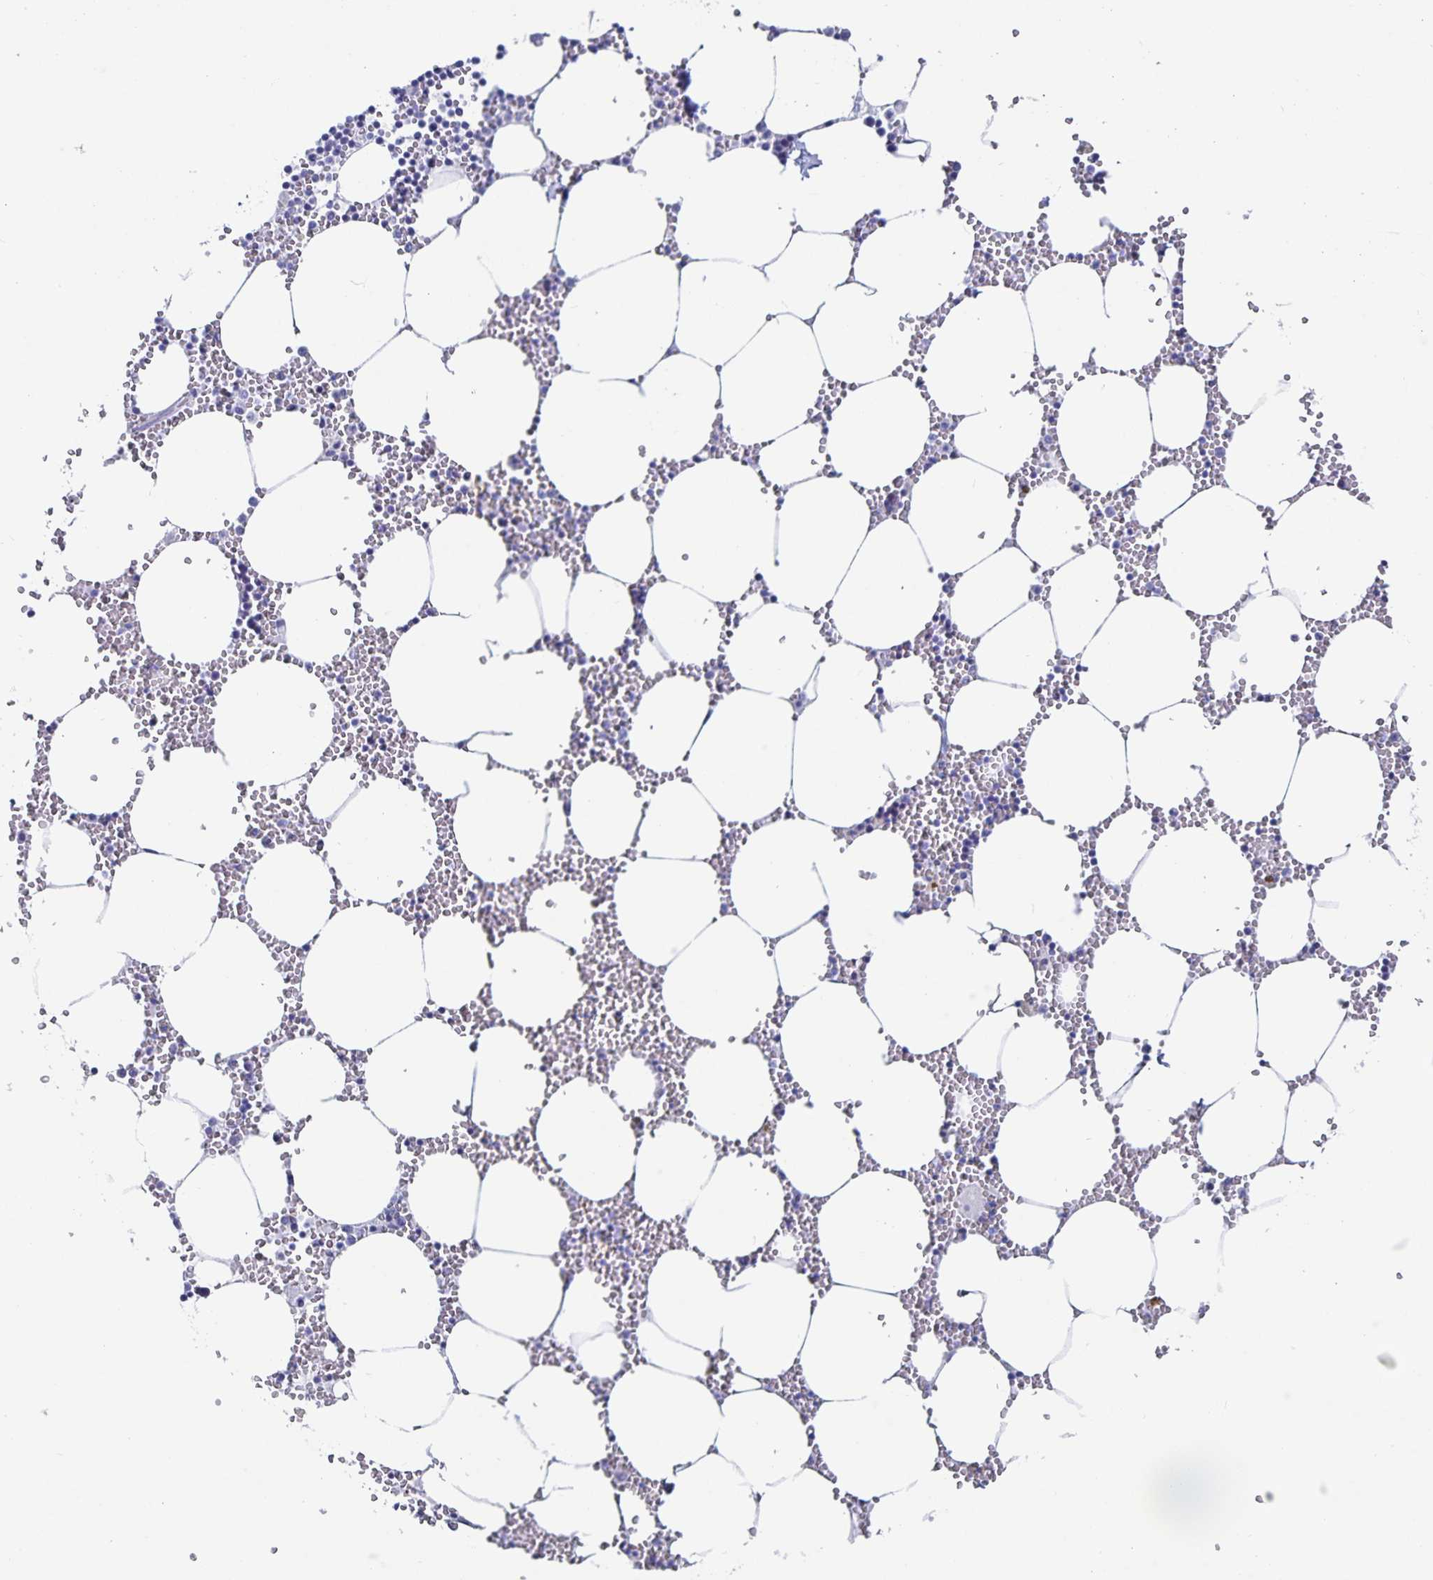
{"staining": {"intensity": "negative", "quantity": "none", "location": "none"}, "tissue": "bone marrow", "cell_type": "Hematopoietic cells", "image_type": "normal", "snomed": [{"axis": "morphology", "description": "Normal tissue, NOS"}, {"axis": "topography", "description": "Bone marrow"}], "caption": "The IHC histopathology image has no significant staining in hematopoietic cells of bone marrow.", "gene": "C19orf73", "patient": {"sex": "male", "age": 54}}